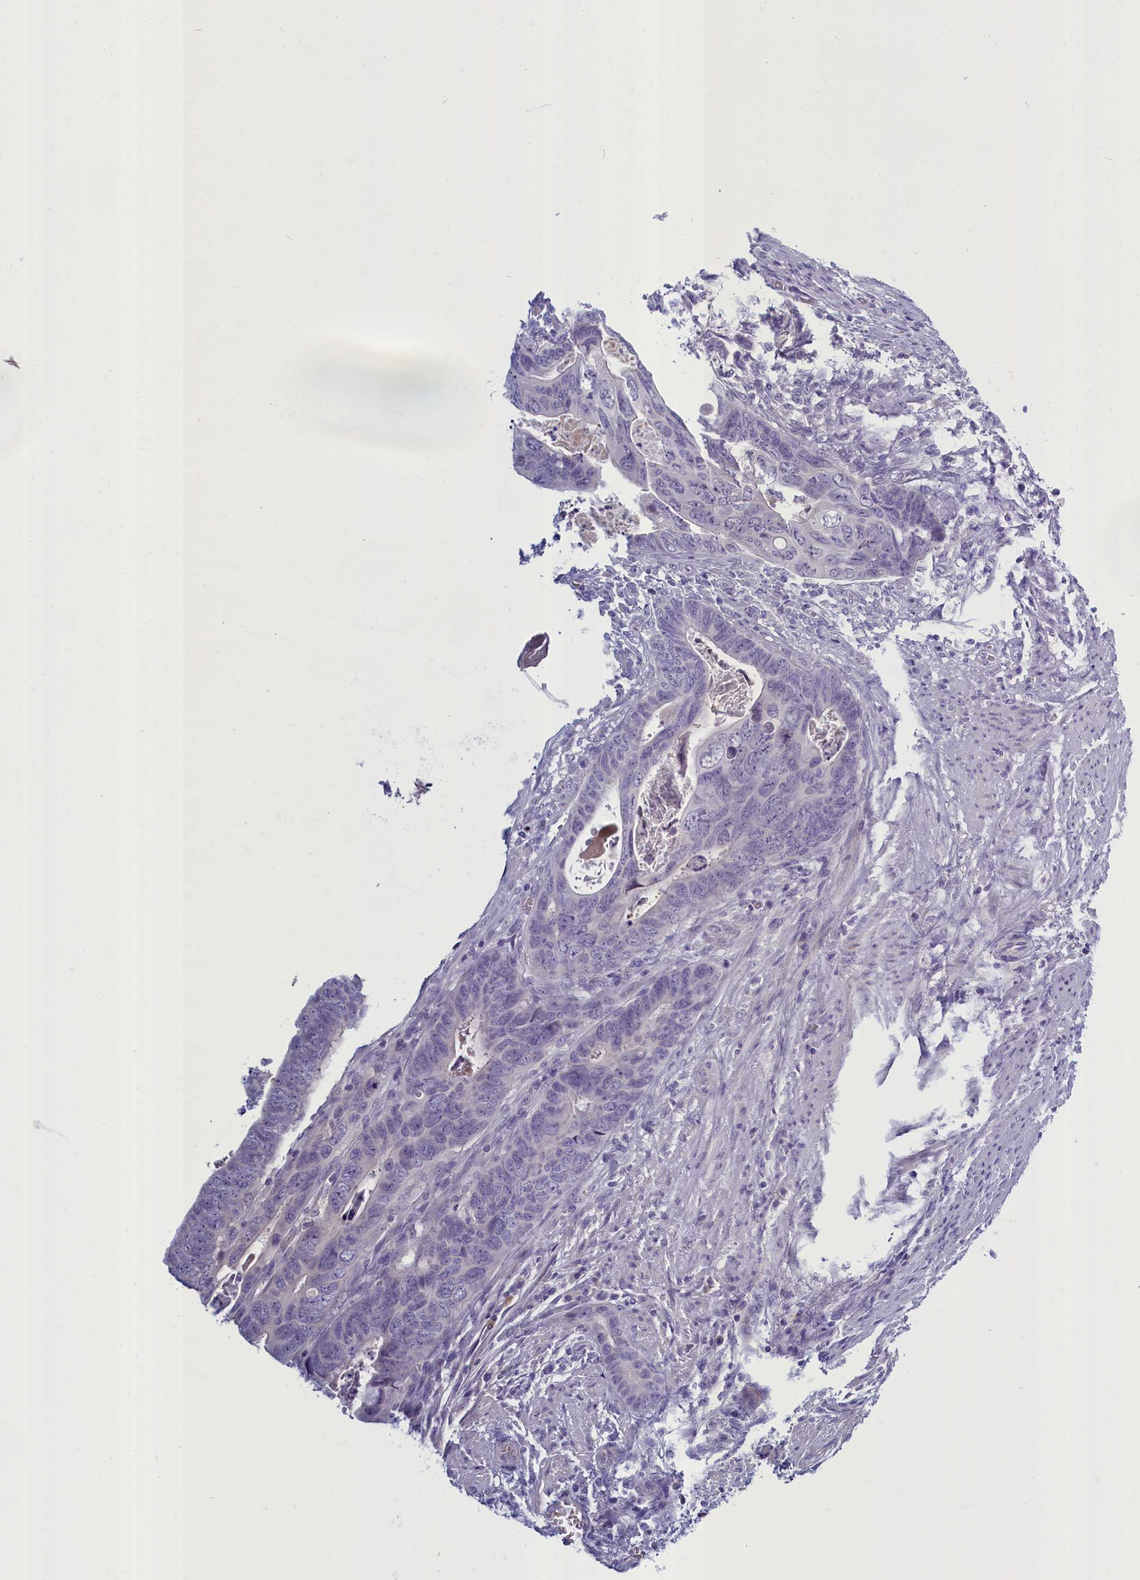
{"staining": {"intensity": "negative", "quantity": "none", "location": "none"}, "tissue": "colorectal cancer", "cell_type": "Tumor cells", "image_type": "cancer", "snomed": [{"axis": "morphology", "description": "Adenocarcinoma, NOS"}, {"axis": "topography", "description": "Rectum"}], "caption": "IHC micrograph of neoplastic tissue: human colorectal adenocarcinoma stained with DAB (3,3'-diaminobenzidine) displays no significant protein positivity in tumor cells. Nuclei are stained in blue.", "gene": "SV2C", "patient": {"sex": "female", "age": 78}}